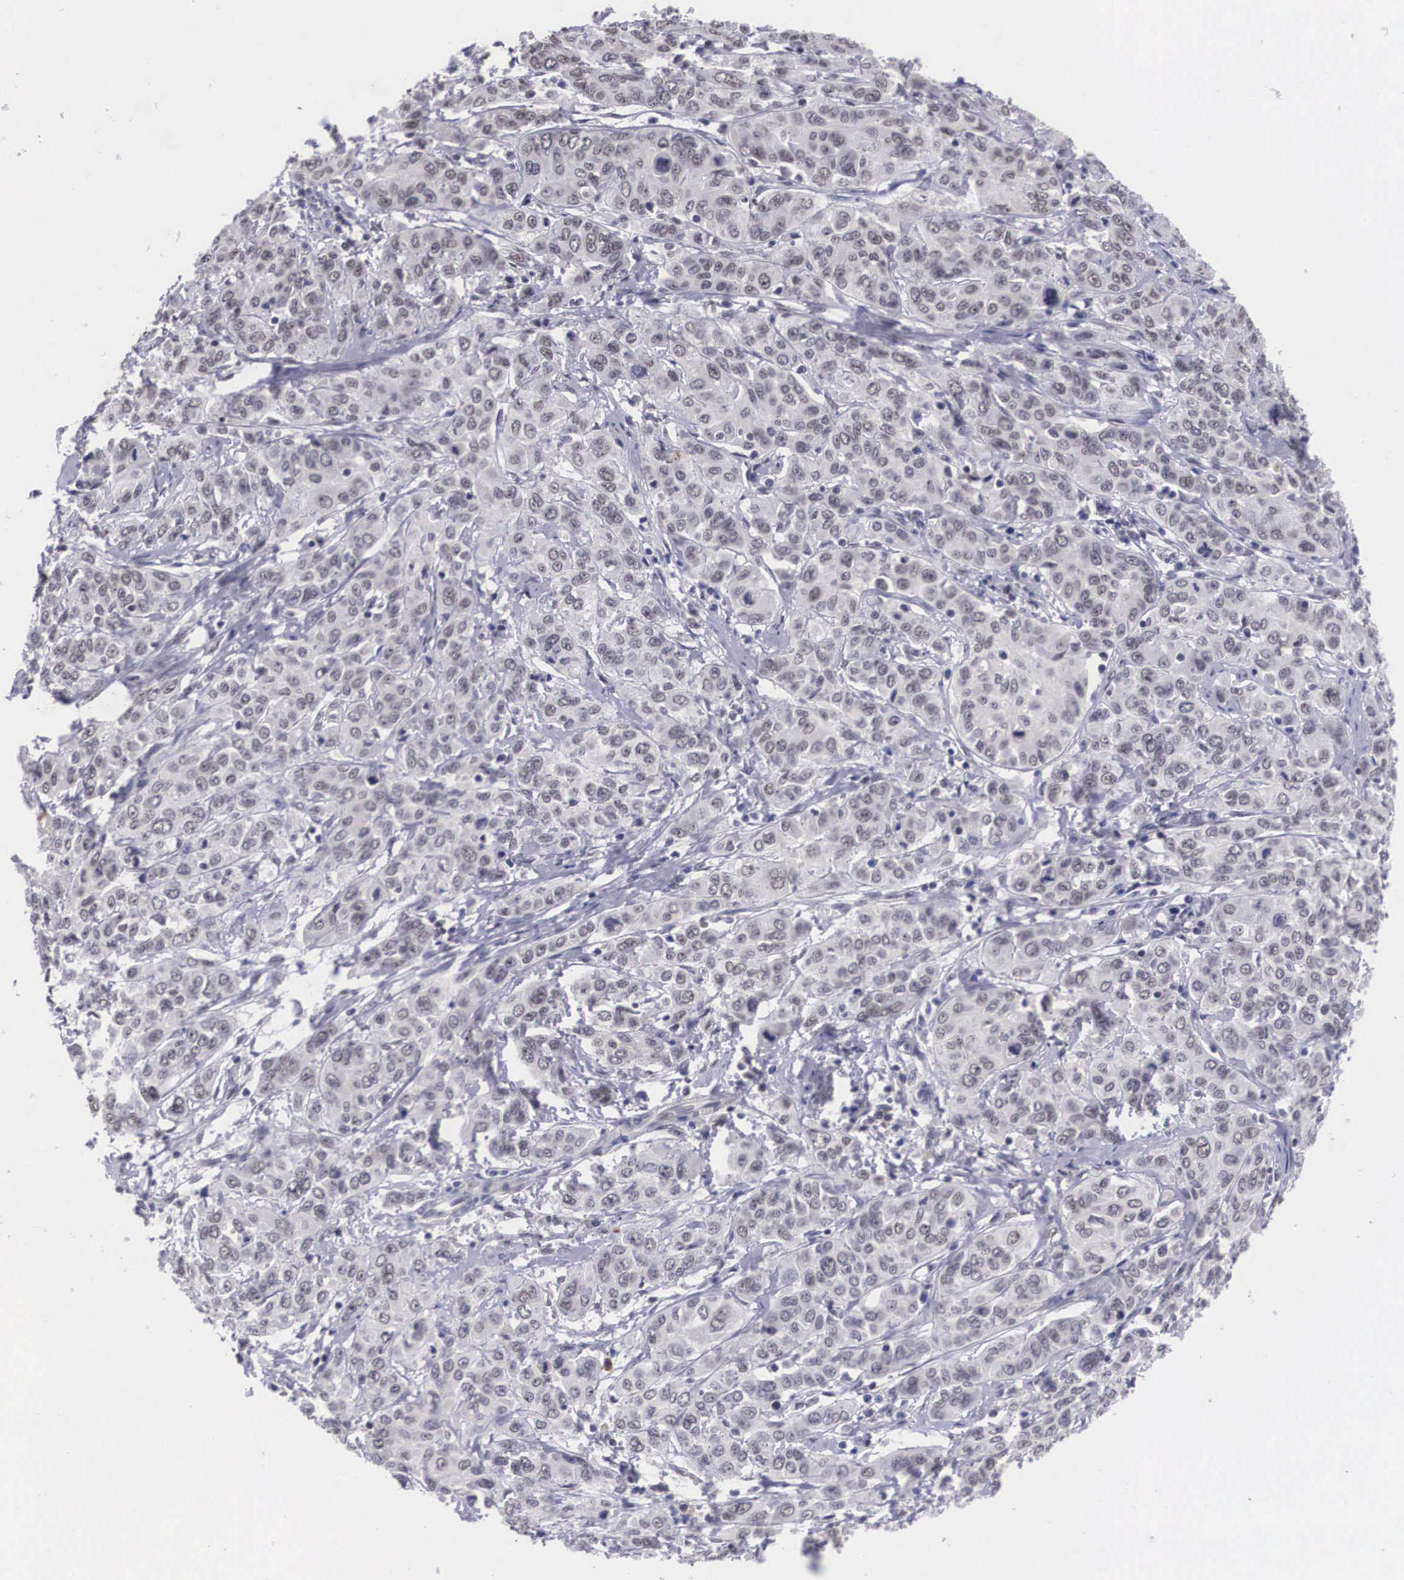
{"staining": {"intensity": "negative", "quantity": "none", "location": "none"}, "tissue": "cervical cancer", "cell_type": "Tumor cells", "image_type": "cancer", "snomed": [{"axis": "morphology", "description": "Squamous cell carcinoma, NOS"}, {"axis": "topography", "description": "Cervix"}], "caption": "An immunohistochemistry micrograph of cervical cancer (squamous cell carcinoma) is shown. There is no staining in tumor cells of cervical cancer (squamous cell carcinoma).", "gene": "ZNF275", "patient": {"sex": "female", "age": 38}}